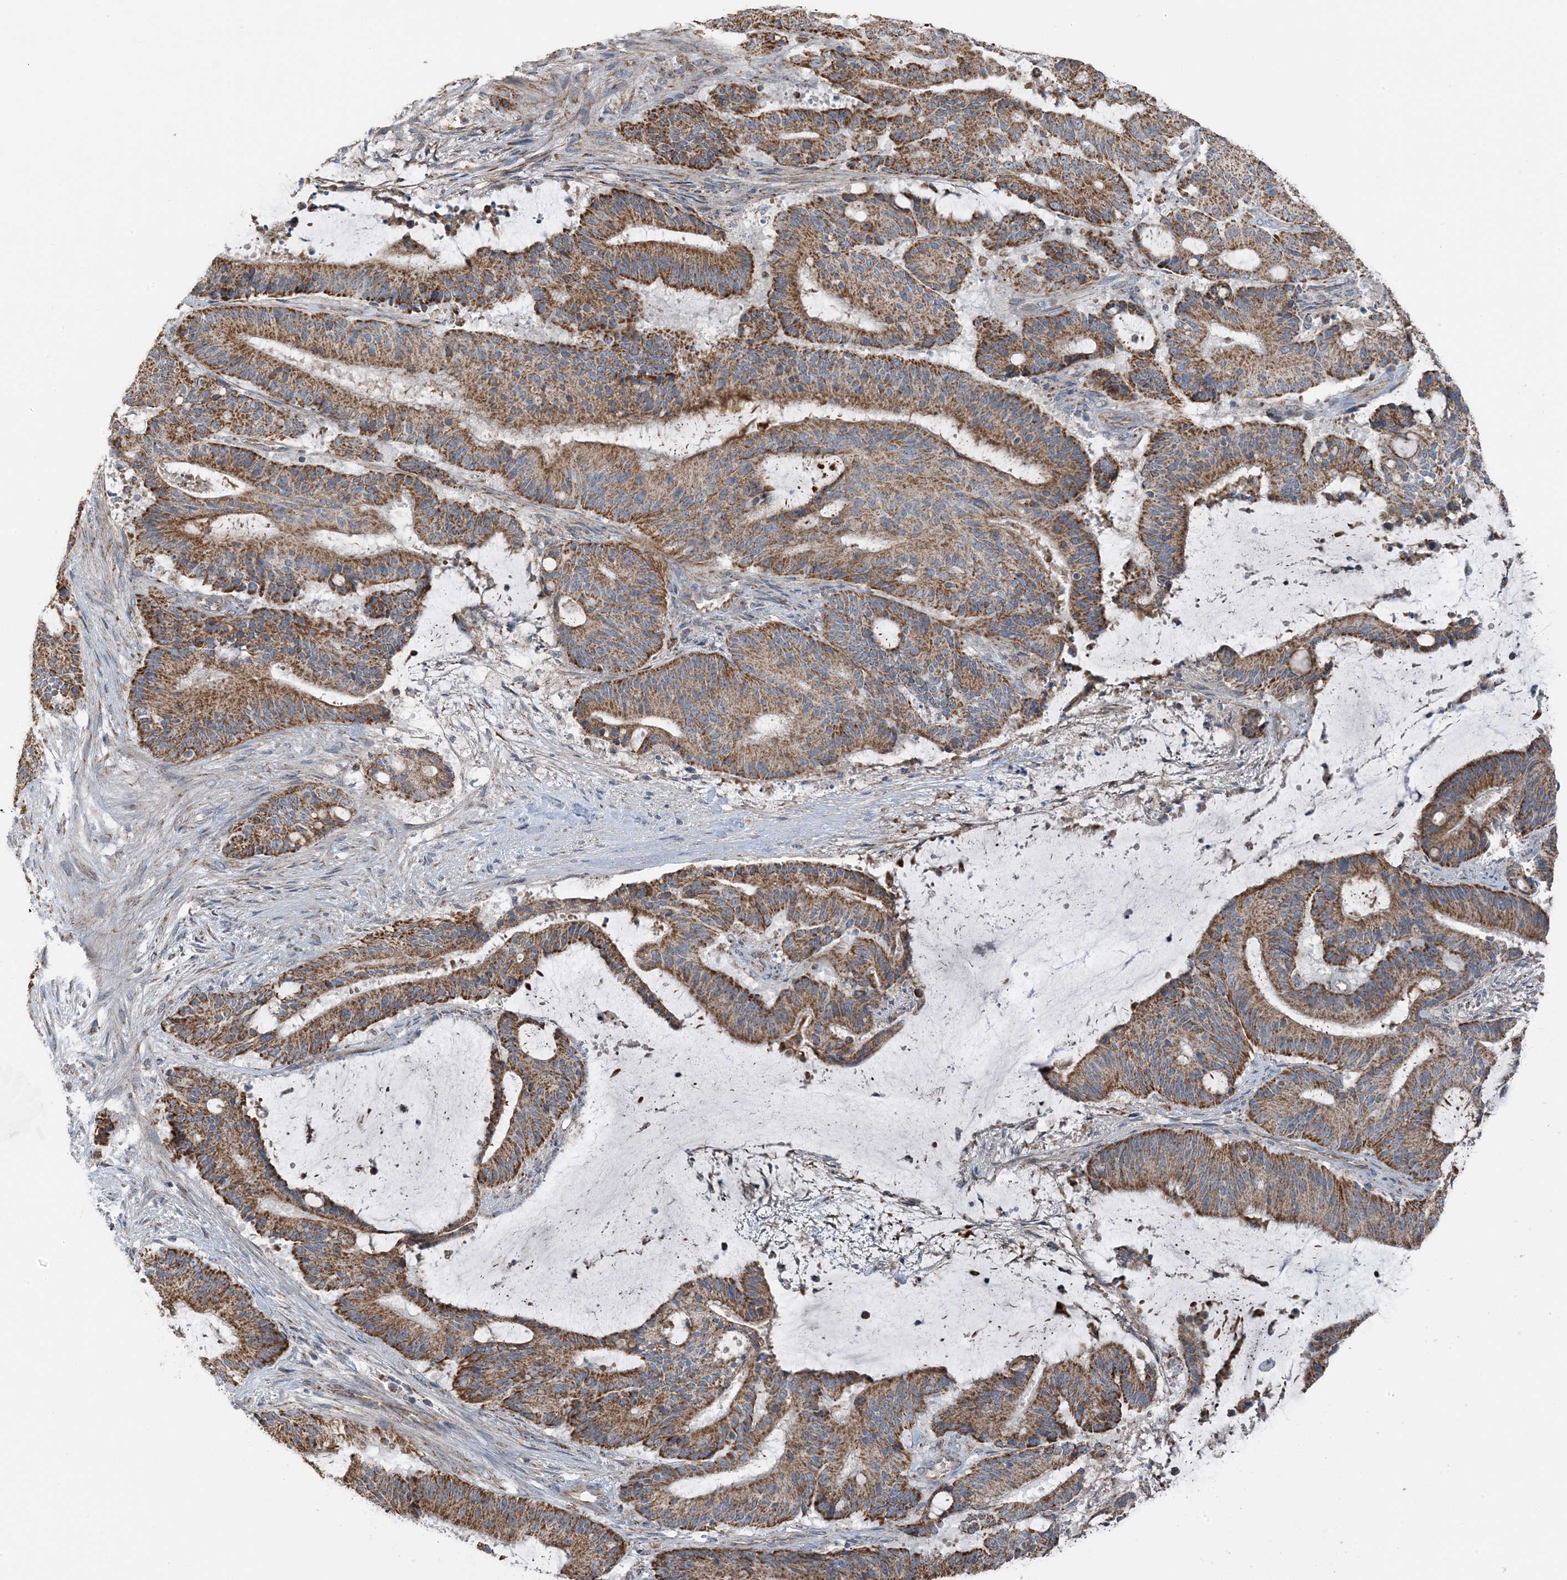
{"staining": {"intensity": "moderate", "quantity": ">75%", "location": "cytoplasmic/membranous"}, "tissue": "liver cancer", "cell_type": "Tumor cells", "image_type": "cancer", "snomed": [{"axis": "morphology", "description": "Normal tissue, NOS"}, {"axis": "morphology", "description": "Cholangiocarcinoma"}, {"axis": "topography", "description": "Liver"}, {"axis": "topography", "description": "Peripheral nerve tissue"}], "caption": "An image showing moderate cytoplasmic/membranous staining in about >75% of tumor cells in liver cancer (cholangiocarcinoma), as visualized by brown immunohistochemical staining.", "gene": "PILRB", "patient": {"sex": "female", "age": 73}}